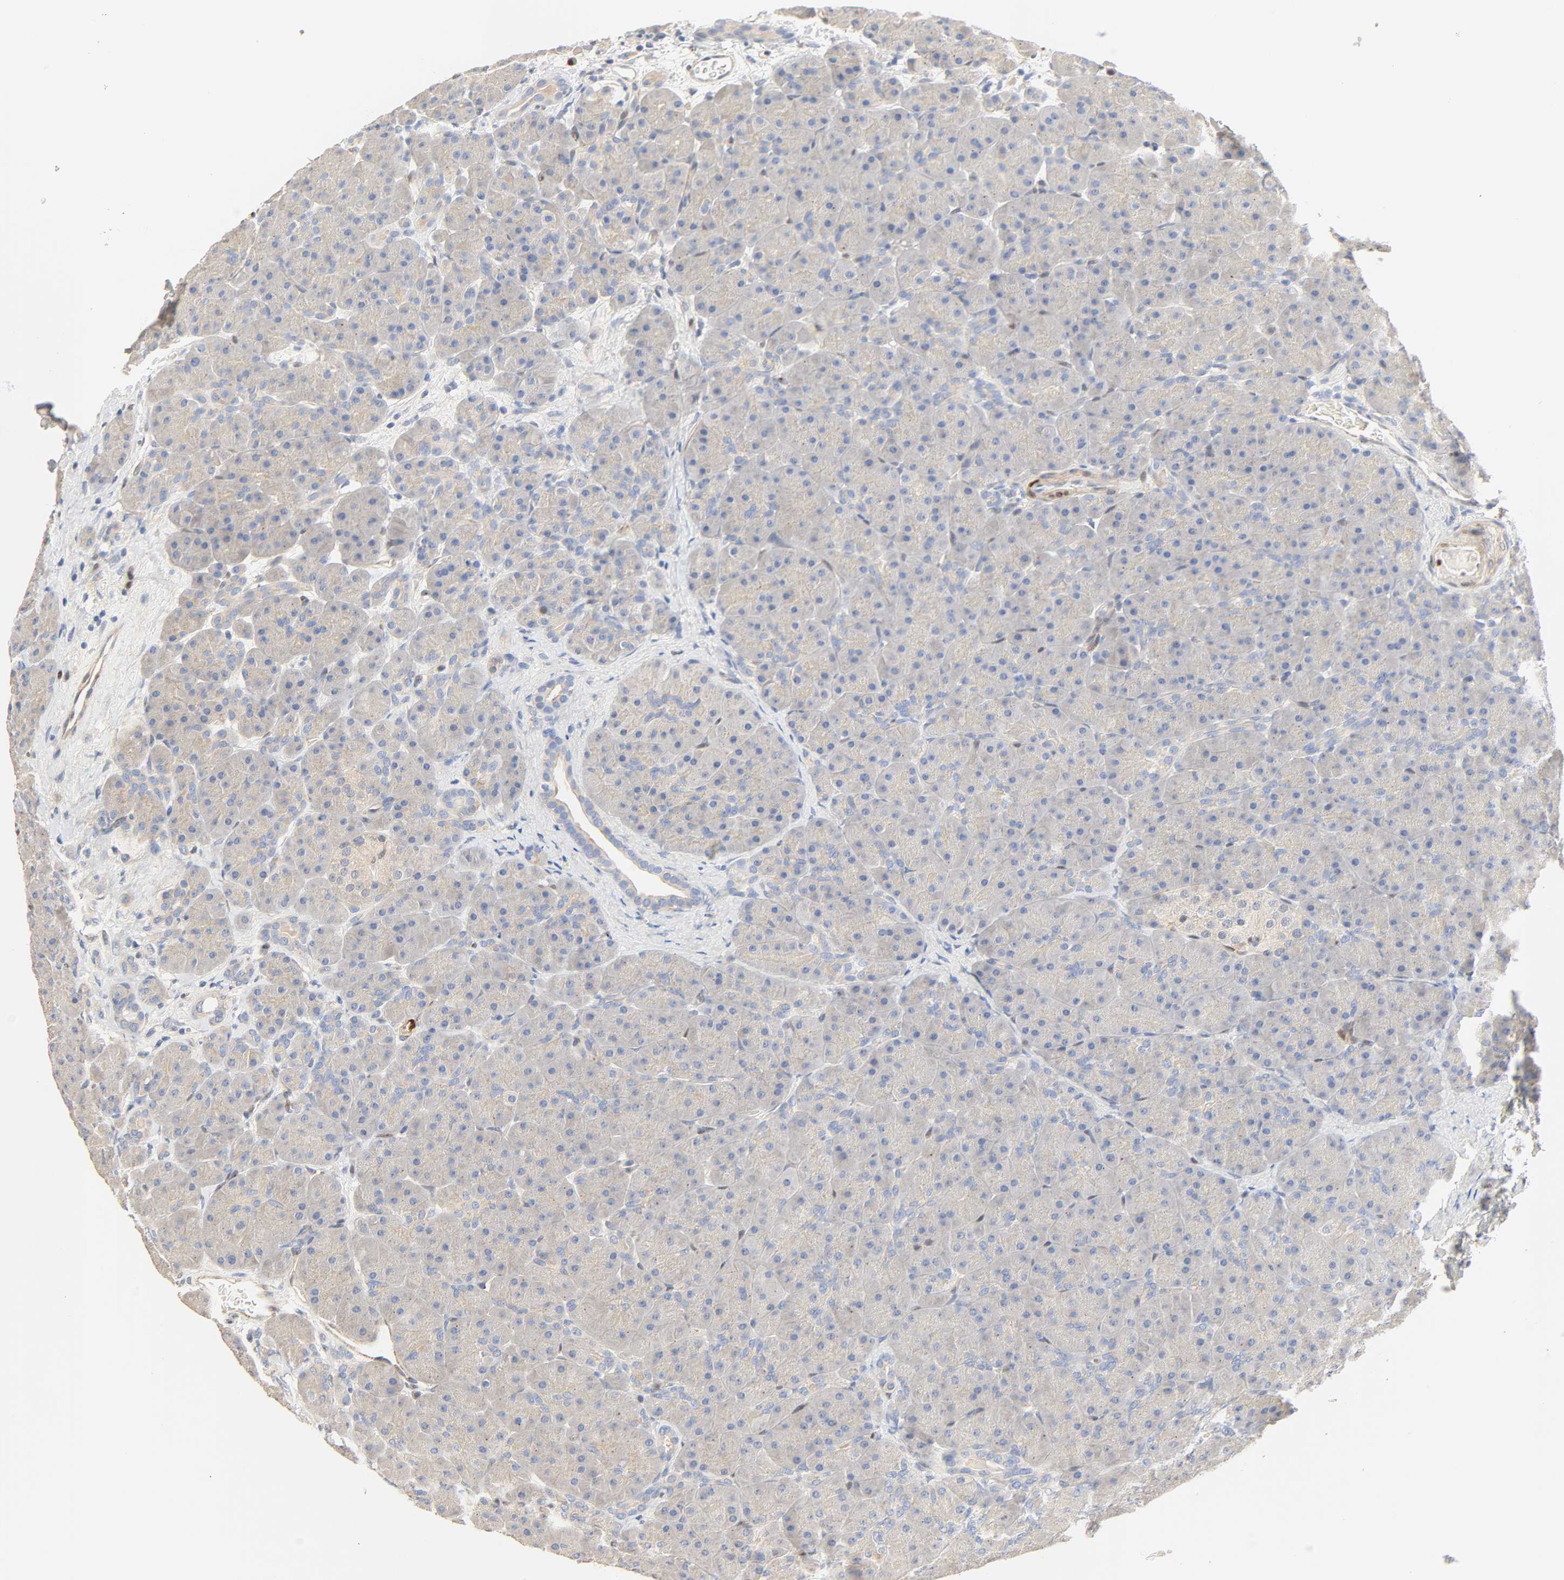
{"staining": {"intensity": "negative", "quantity": "none", "location": "none"}, "tissue": "pancreas", "cell_type": "Exocrine glandular cells", "image_type": "normal", "snomed": [{"axis": "morphology", "description": "Normal tissue, NOS"}, {"axis": "topography", "description": "Pancreas"}], "caption": "Normal pancreas was stained to show a protein in brown. There is no significant expression in exocrine glandular cells.", "gene": "BORCS8", "patient": {"sex": "male", "age": 66}}